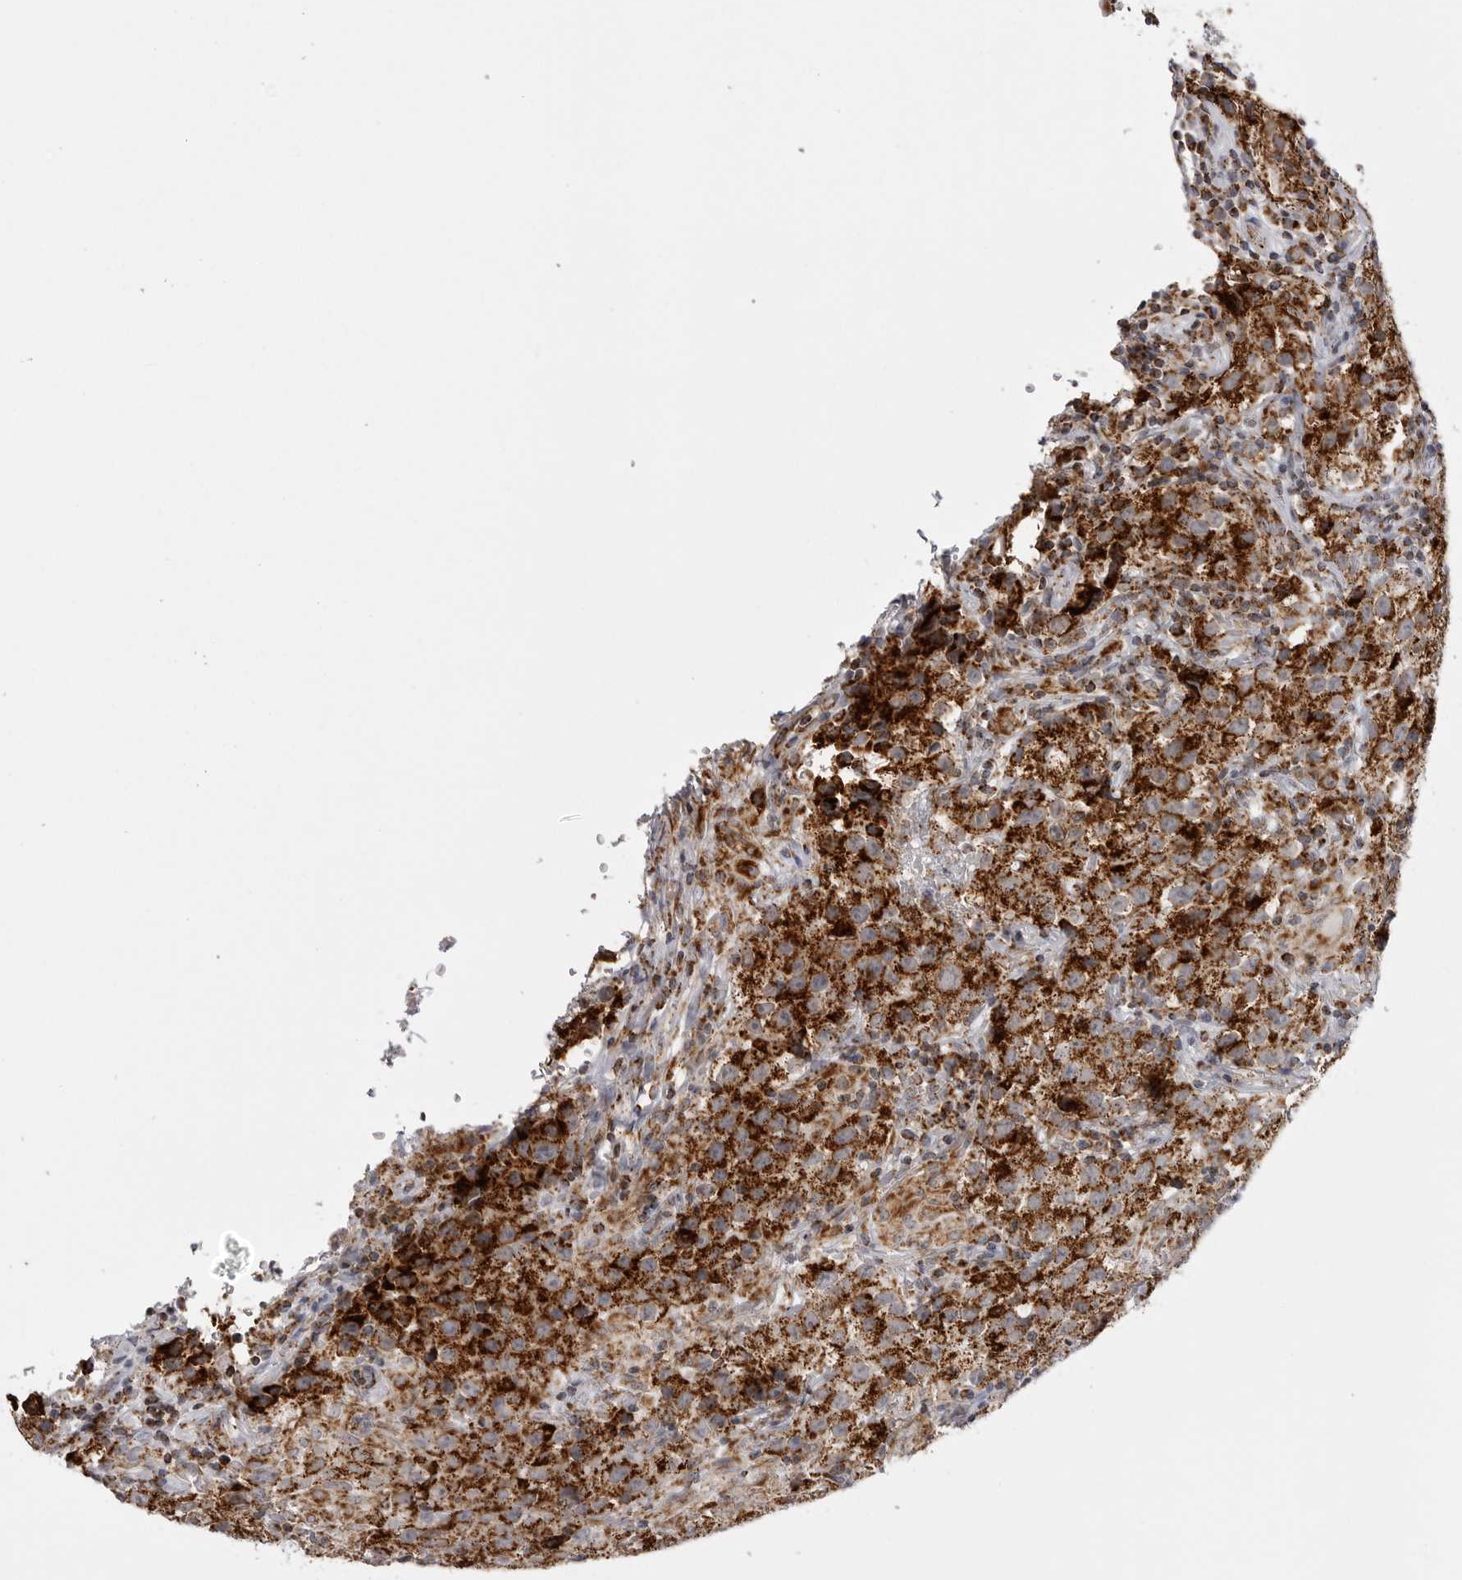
{"staining": {"intensity": "strong", "quantity": ">75%", "location": "cytoplasmic/membranous"}, "tissue": "testis cancer", "cell_type": "Tumor cells", "image_type": "cancer", "snomed": [{"axis": "morphology", "description": "Seminoma, NOS"}, {"axis": "morphology", "description": "Carcinoma, Embryonal, NOS"}, {"axis": "topography", "description": "Testis"}], "caption": "This histopathology image demonstrates immunohistochemistry staining of human embryonal carcinoma (testis), with high strong cytoplasmic/membranous positivity in approximately >75% of tumor cells.", "gene": "TUFM", "patient": {"sex": "male", "age": 43}}